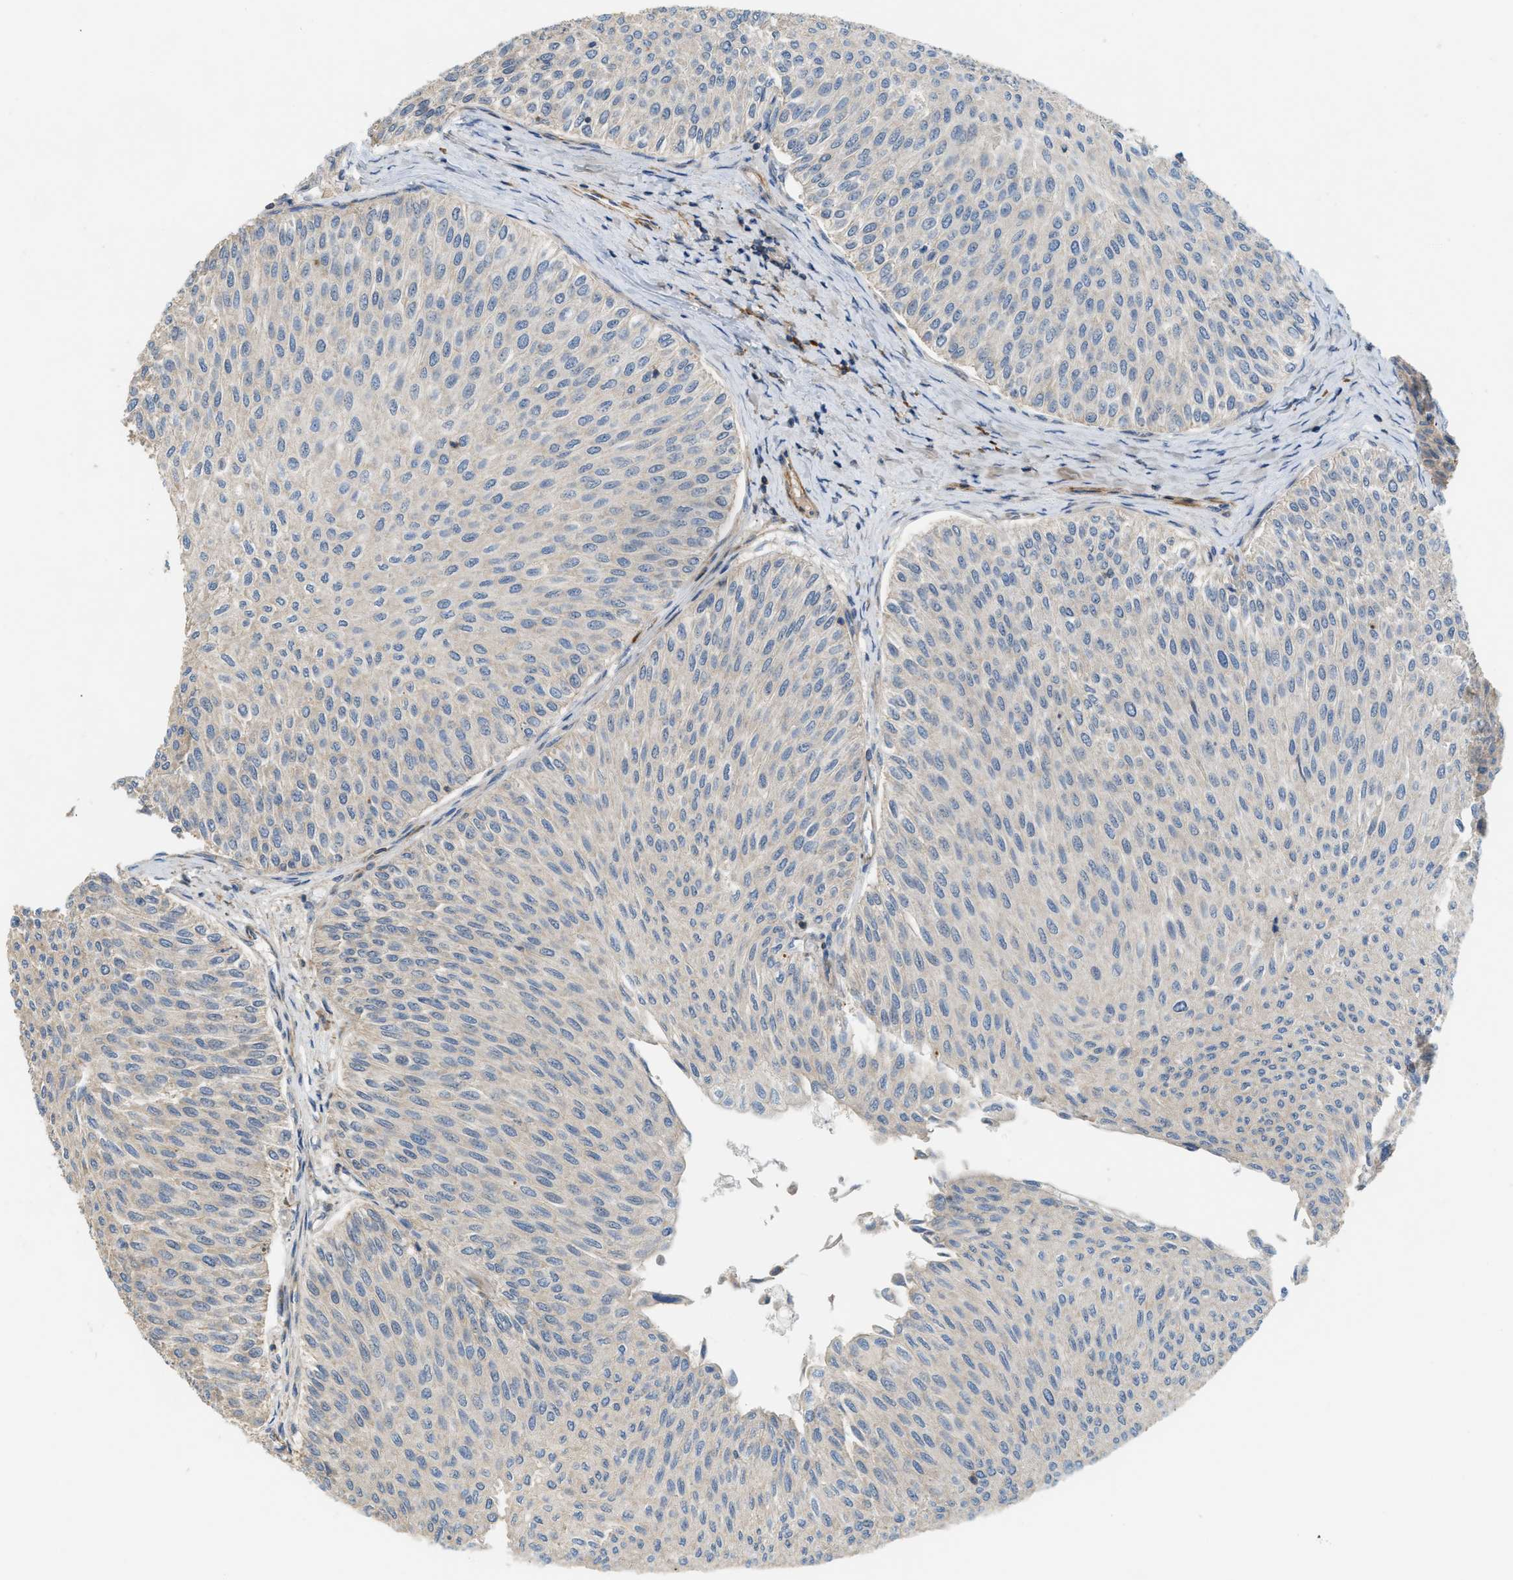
{"staining": {"intensity": "negative", "quantity": "none", "location": "none"}, "tissue": "urothelial cancer", "cell_type": "Tumor cells", "image_type": "cancer", "snomed": [{"axis": "morphology", "description": "Urothelial carcinoma, Low grade"}, {"axis": "topography", "description": "Urinary bladder"}], "caption": "This is an IHC image of urothelial cancer. There is no staining in tumor cells.", "gene": "BTN3A2", "patient": {"sex": "male", "age": 78}}